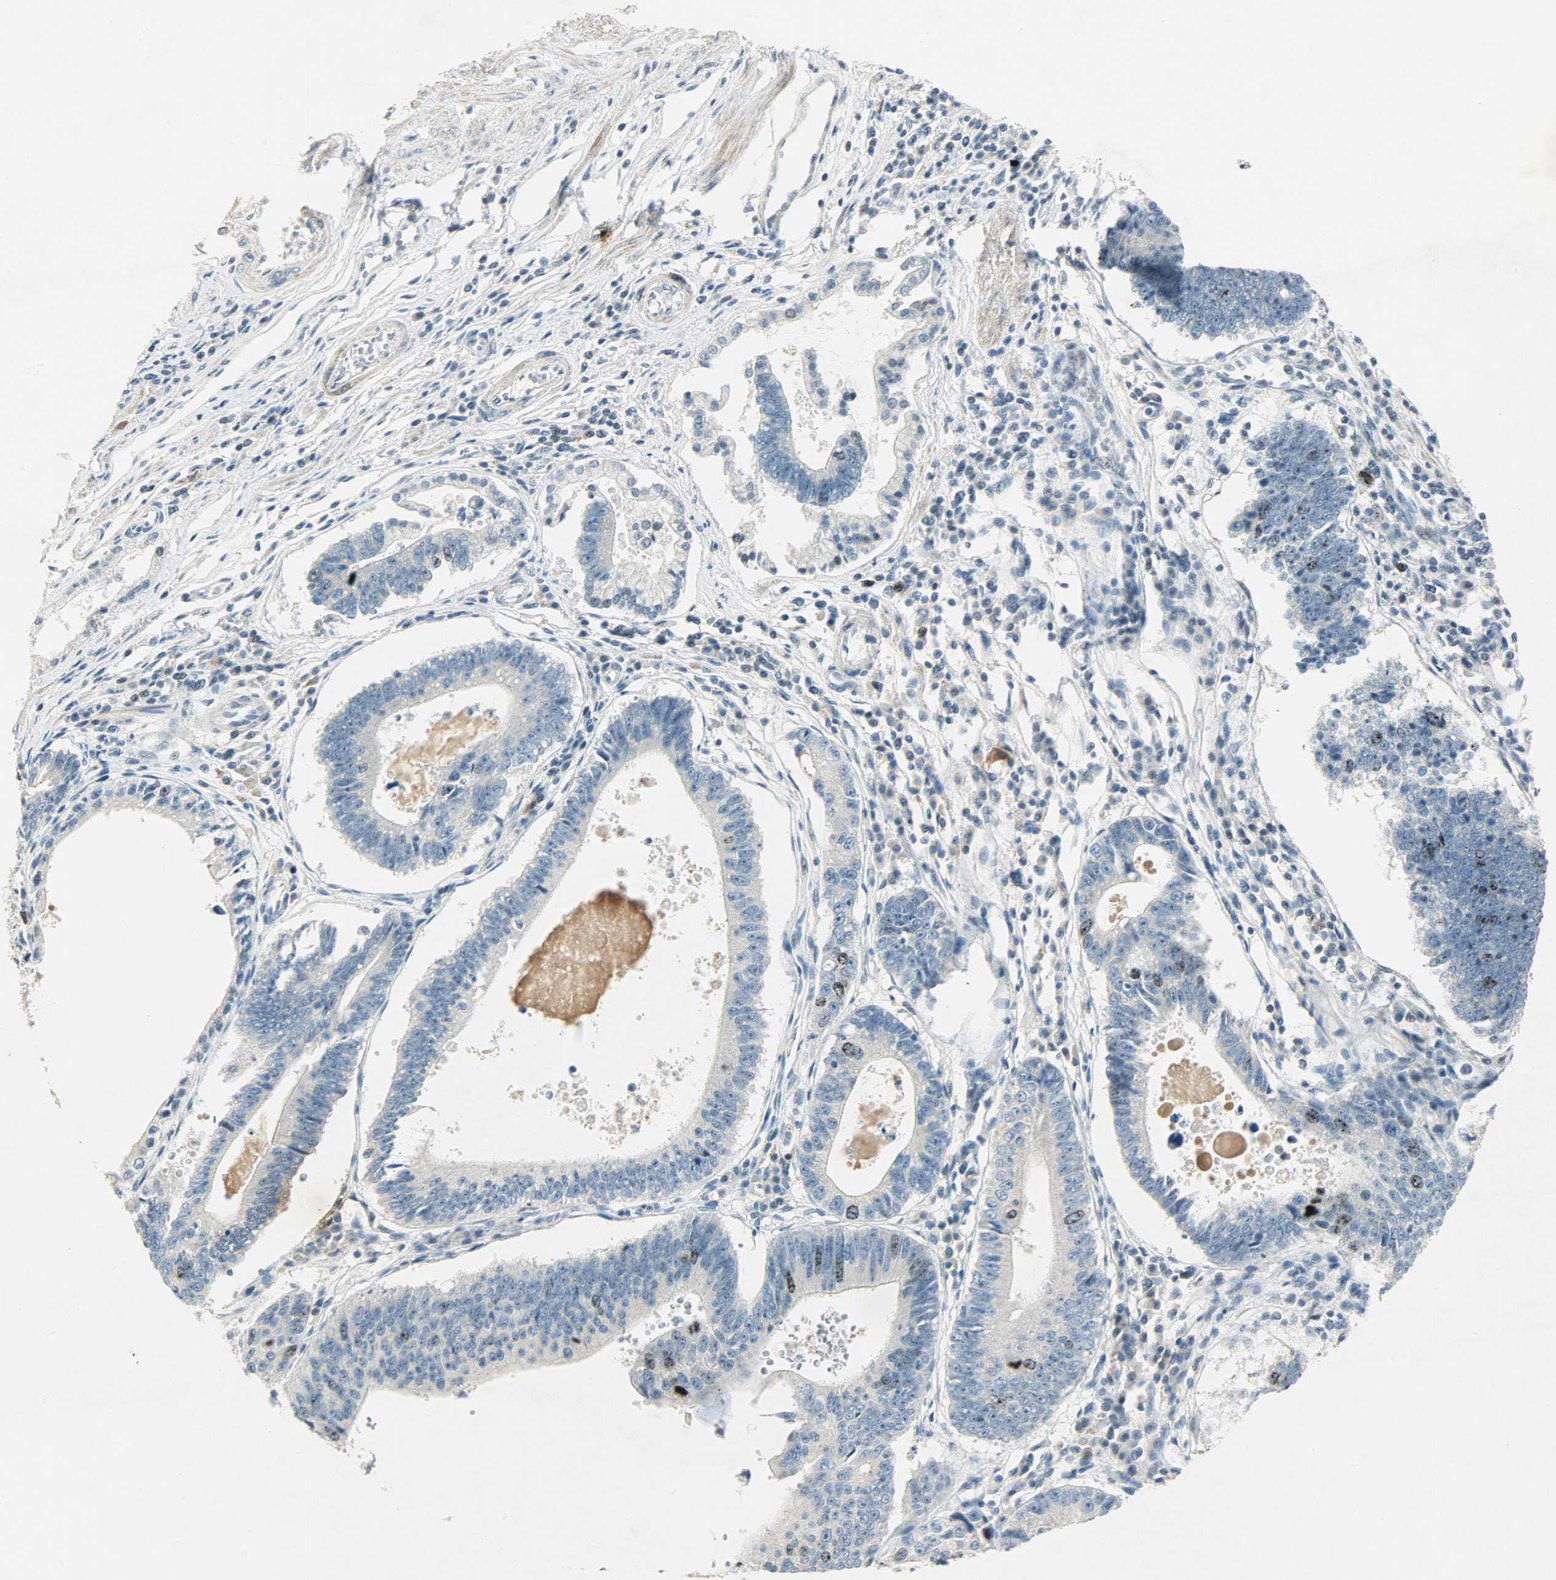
{"staining": {"intensity": "strong", "quantity": "25%-75%", "location": "nuclear"}, "tissue": "stomach cancer", "cell_type": "Tumor cells", "image_type": "cancer", "snomed": [{"axis": "morphology", "description": "Adenocarcinoma, NOS"}, {"axis": "topography", "description": "Stomach"}], "caption": "Protein expression by IHC reveals strong nuclear positivity in about 25%-75% of tumor cells in stomach cancer.", "gene": "AURKB", "patient": {"sex": "male", "age": 59}}